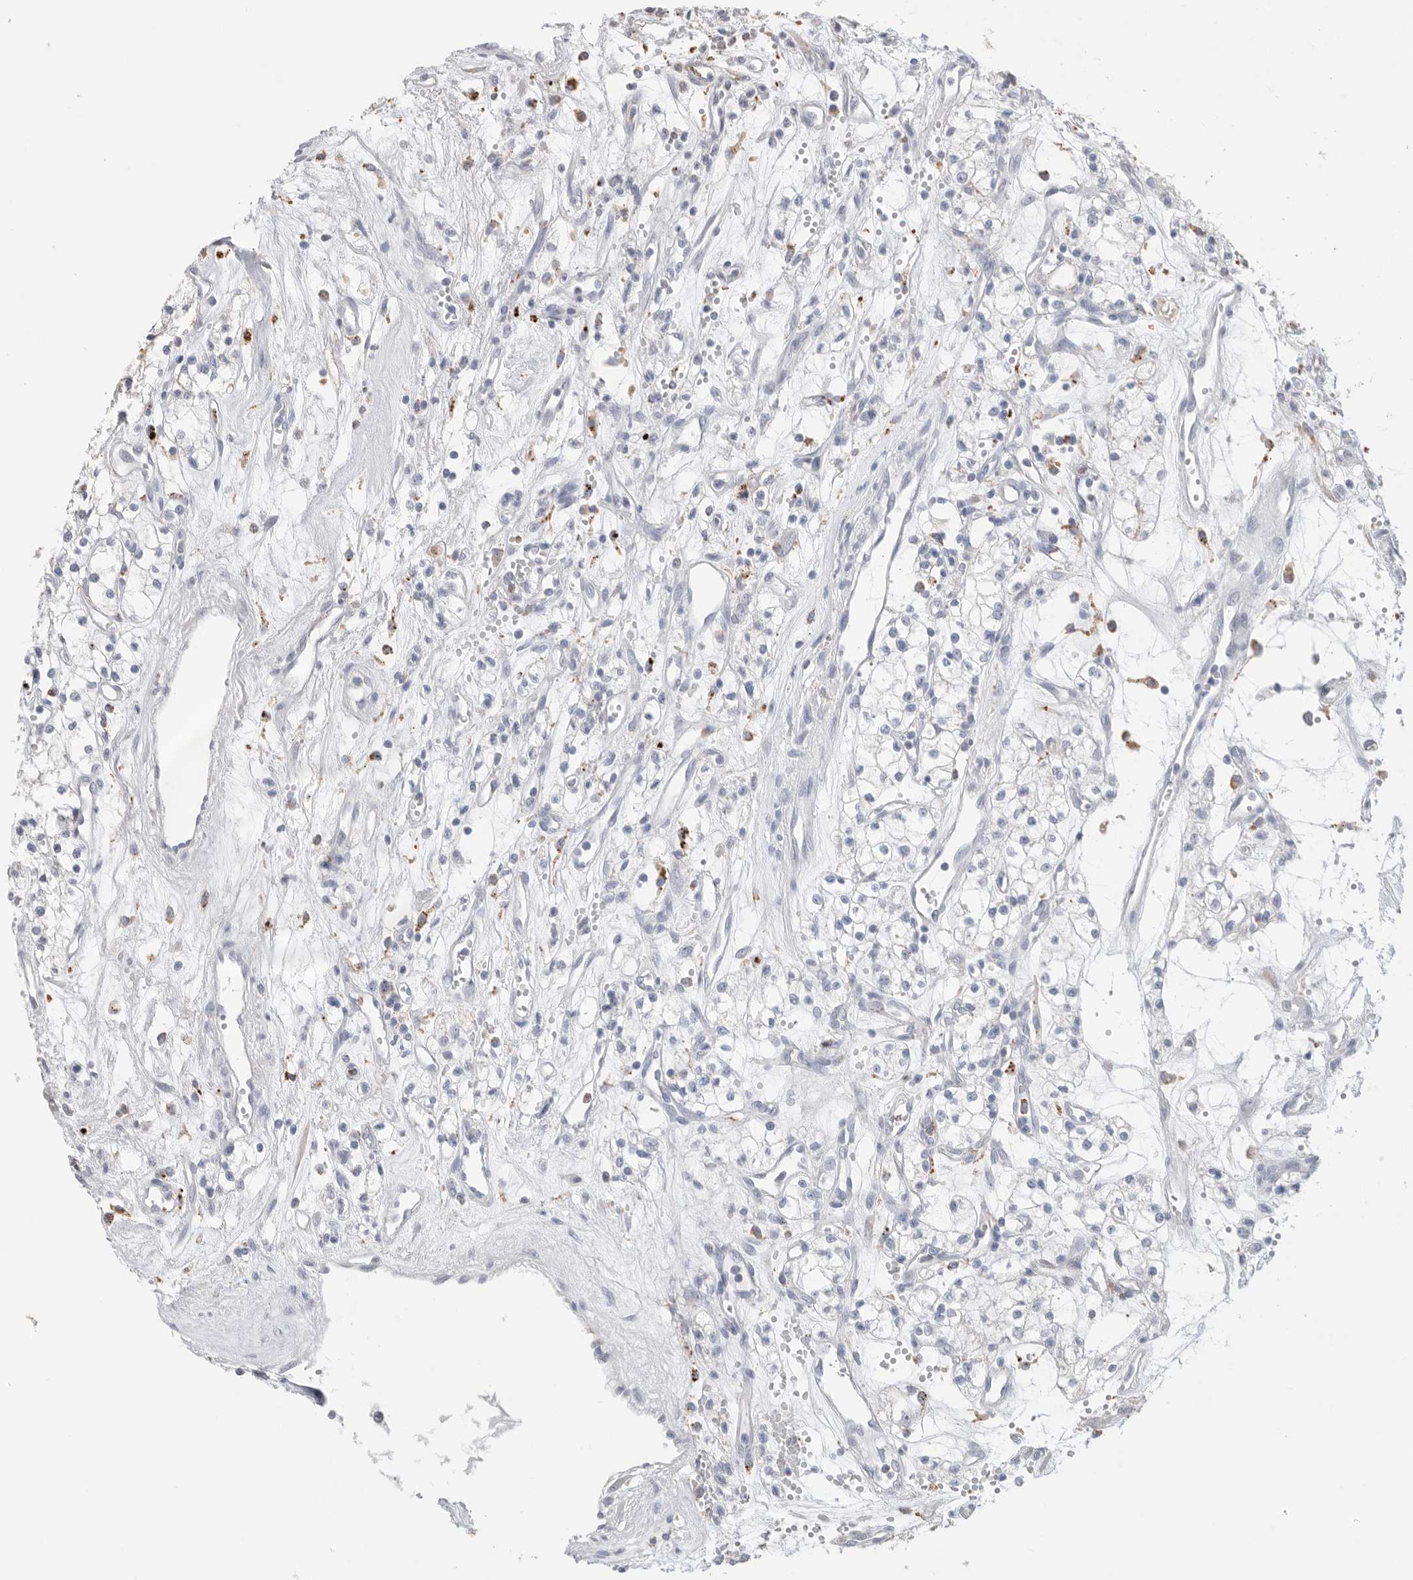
{"staining": {"intensity": "negative", "quantity": "none", "location": "none"}, "tissue": "renal cancer", "cell_type": "Tumor cells", "image_type": "cancer", "snomed": [{"axis": "morphology", "description": "Adenocarcinoma, NOS"}, {"axis": "topography", "description": "Kidney"}], "caption": "Photomicrograph shows no protein staining in tumor cells of renal cancer tissue.", "gene": "GGH", "patient": {"sex": "male", "age": 59}}